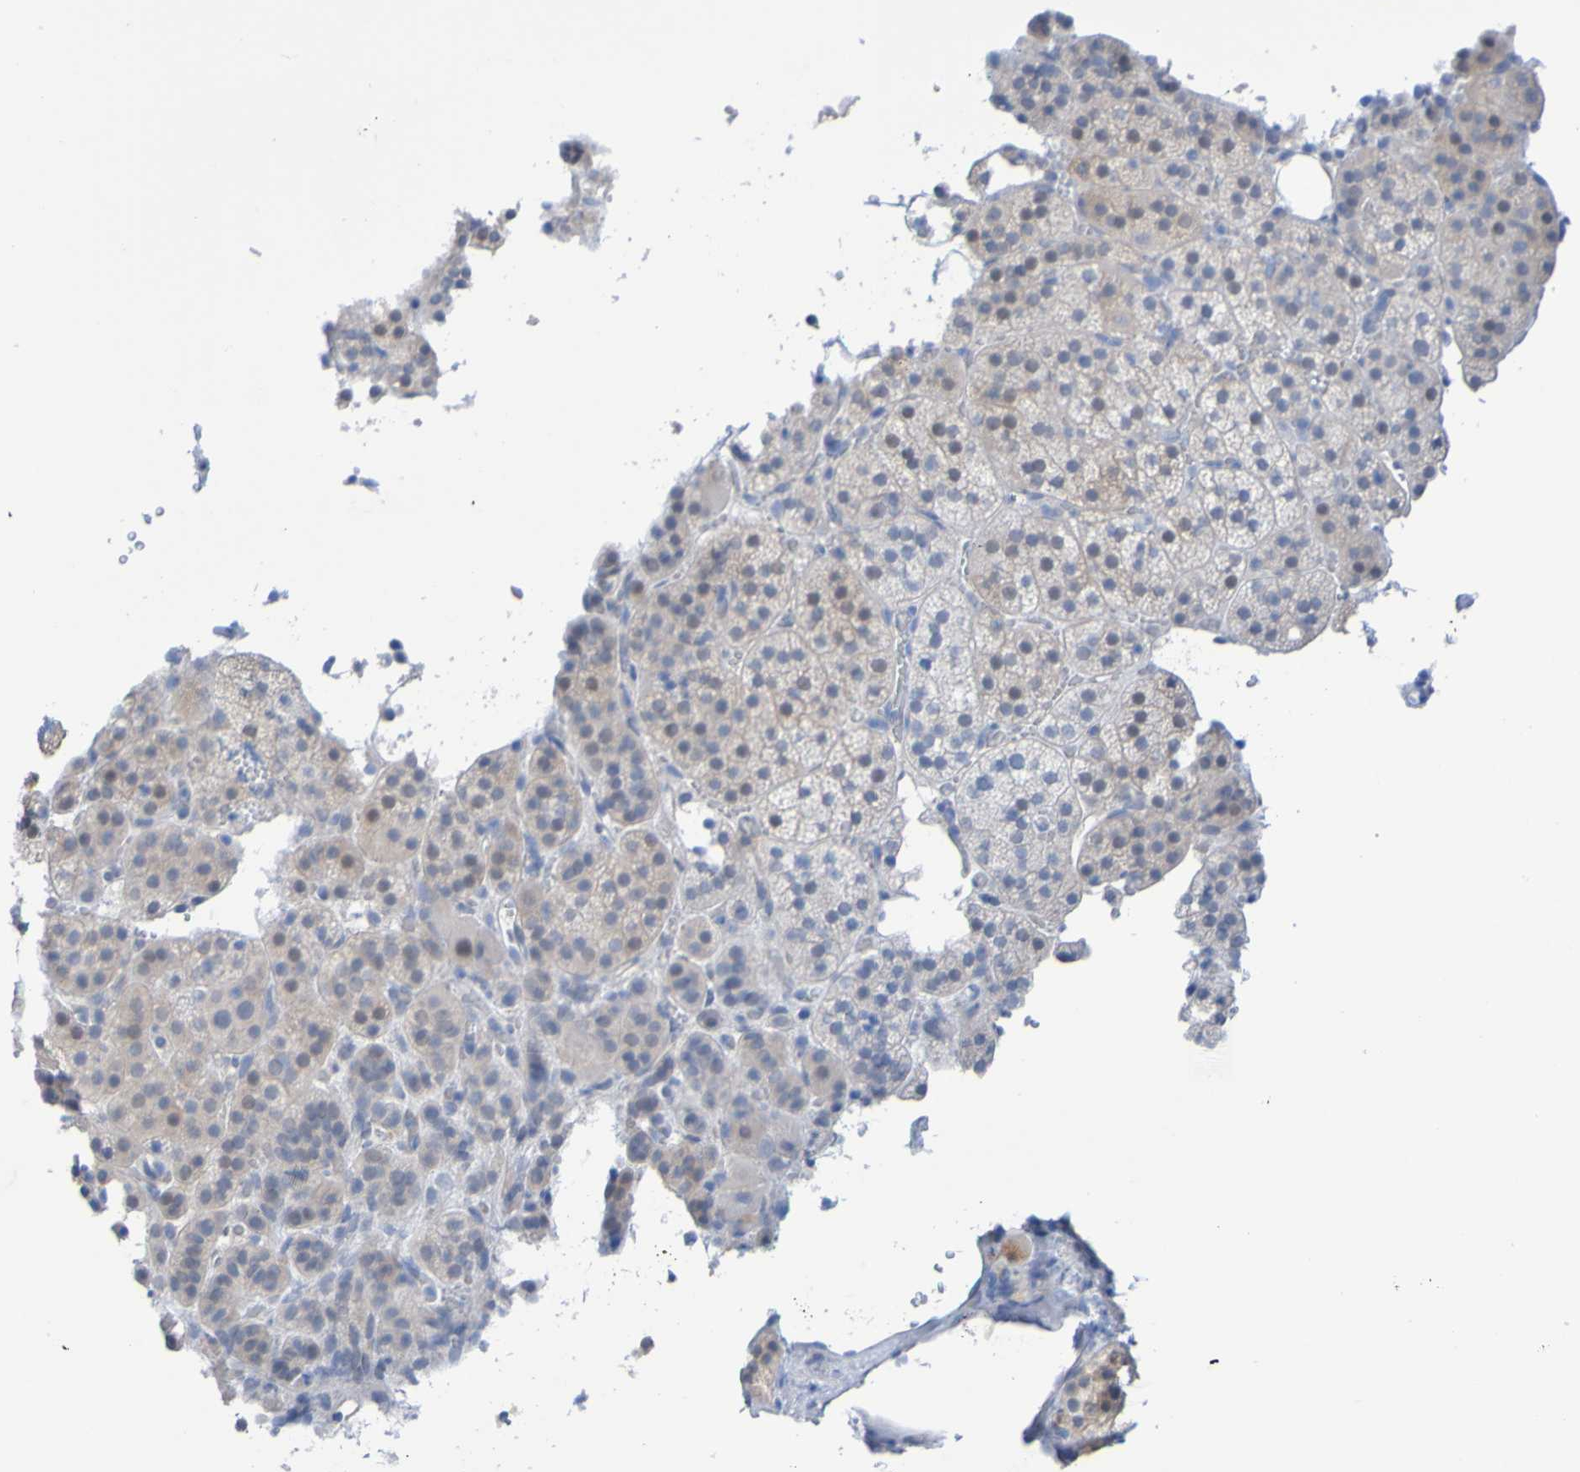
{"staining": {"intensity": "weak", "quantity": ">75%", "location": "cytoplasmic/membranous"}, "tissue": "adrenal gland", "cell_type": "Glandular cells", "image_type": "normal", "snomed": [{"axis": "morphology", "description": "Normal tissue, NOS"}, {"axis": "topography", "description": "Adrenal gland"}], "caption": "Immunohistochemistry photomicrograph of benign adrenal gland: human adrenal gland stained using immunohistochemistry (IHC) exhibits low levels of weak protein expression localized specifically in the cytoplasmic/membranous of glandular cells, appearing as a cytoplasmic/membranous brown color.", "gene": "ACMSD", "patient": {"sex": "female", "age": 59}}